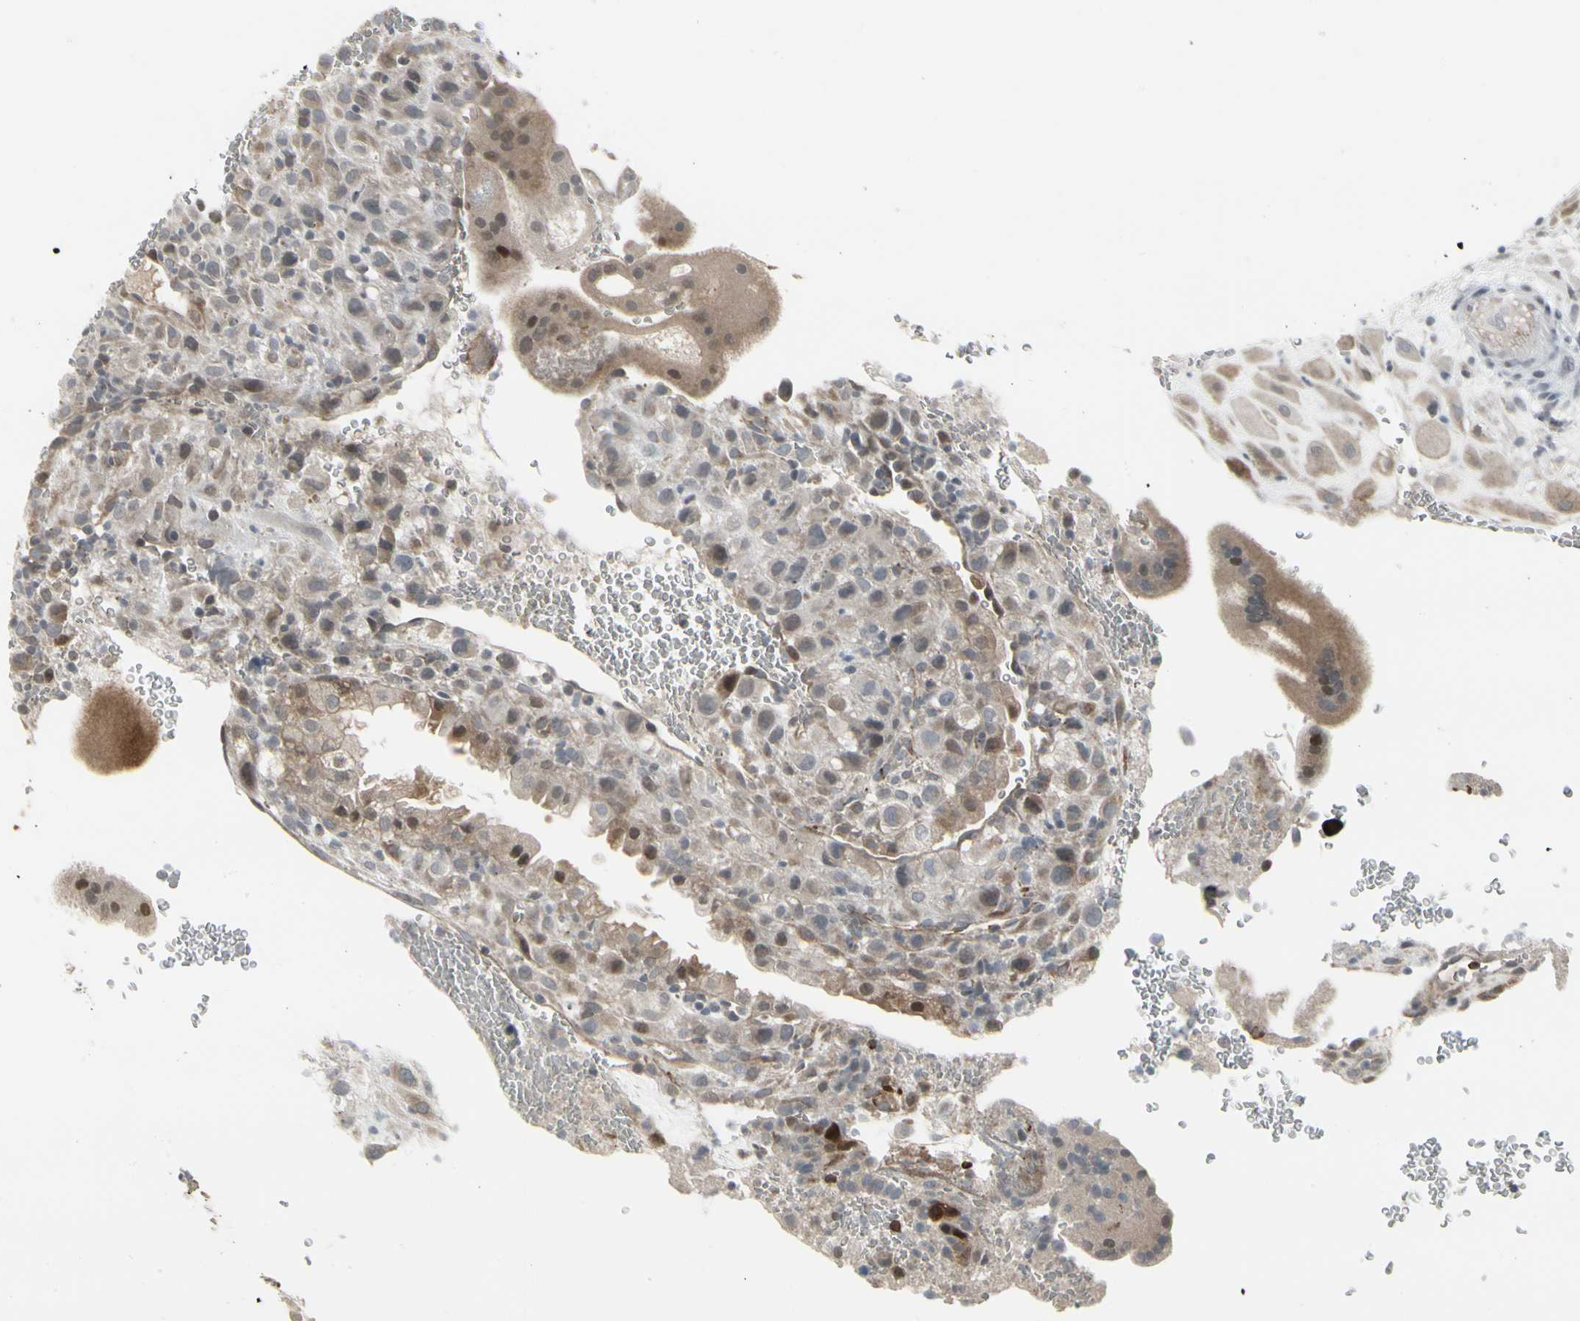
{"staining": {"intensity": "weak", "quantity": "25%-75%", "location": "cytoplasmic/membranous"}, "tissue": "placenta", "cell_type": "Decidual cells", "image_type": "normal", "snomed": [{"axis": "morphology", "description": "Normal tissue, NOS"}, {"axis": "topography", "description": "Placenta"}], "caption": "The histopathology image exhibits staining of normal placenta, revealing weak cytoplasmic/membranous protein expression (brown color) within decidual cells. (DAB IHC, brown staining for protein, blue staining for nuclei).", "gene": "IGFBP6", "patient": {"sex": "female", "age": 19}}